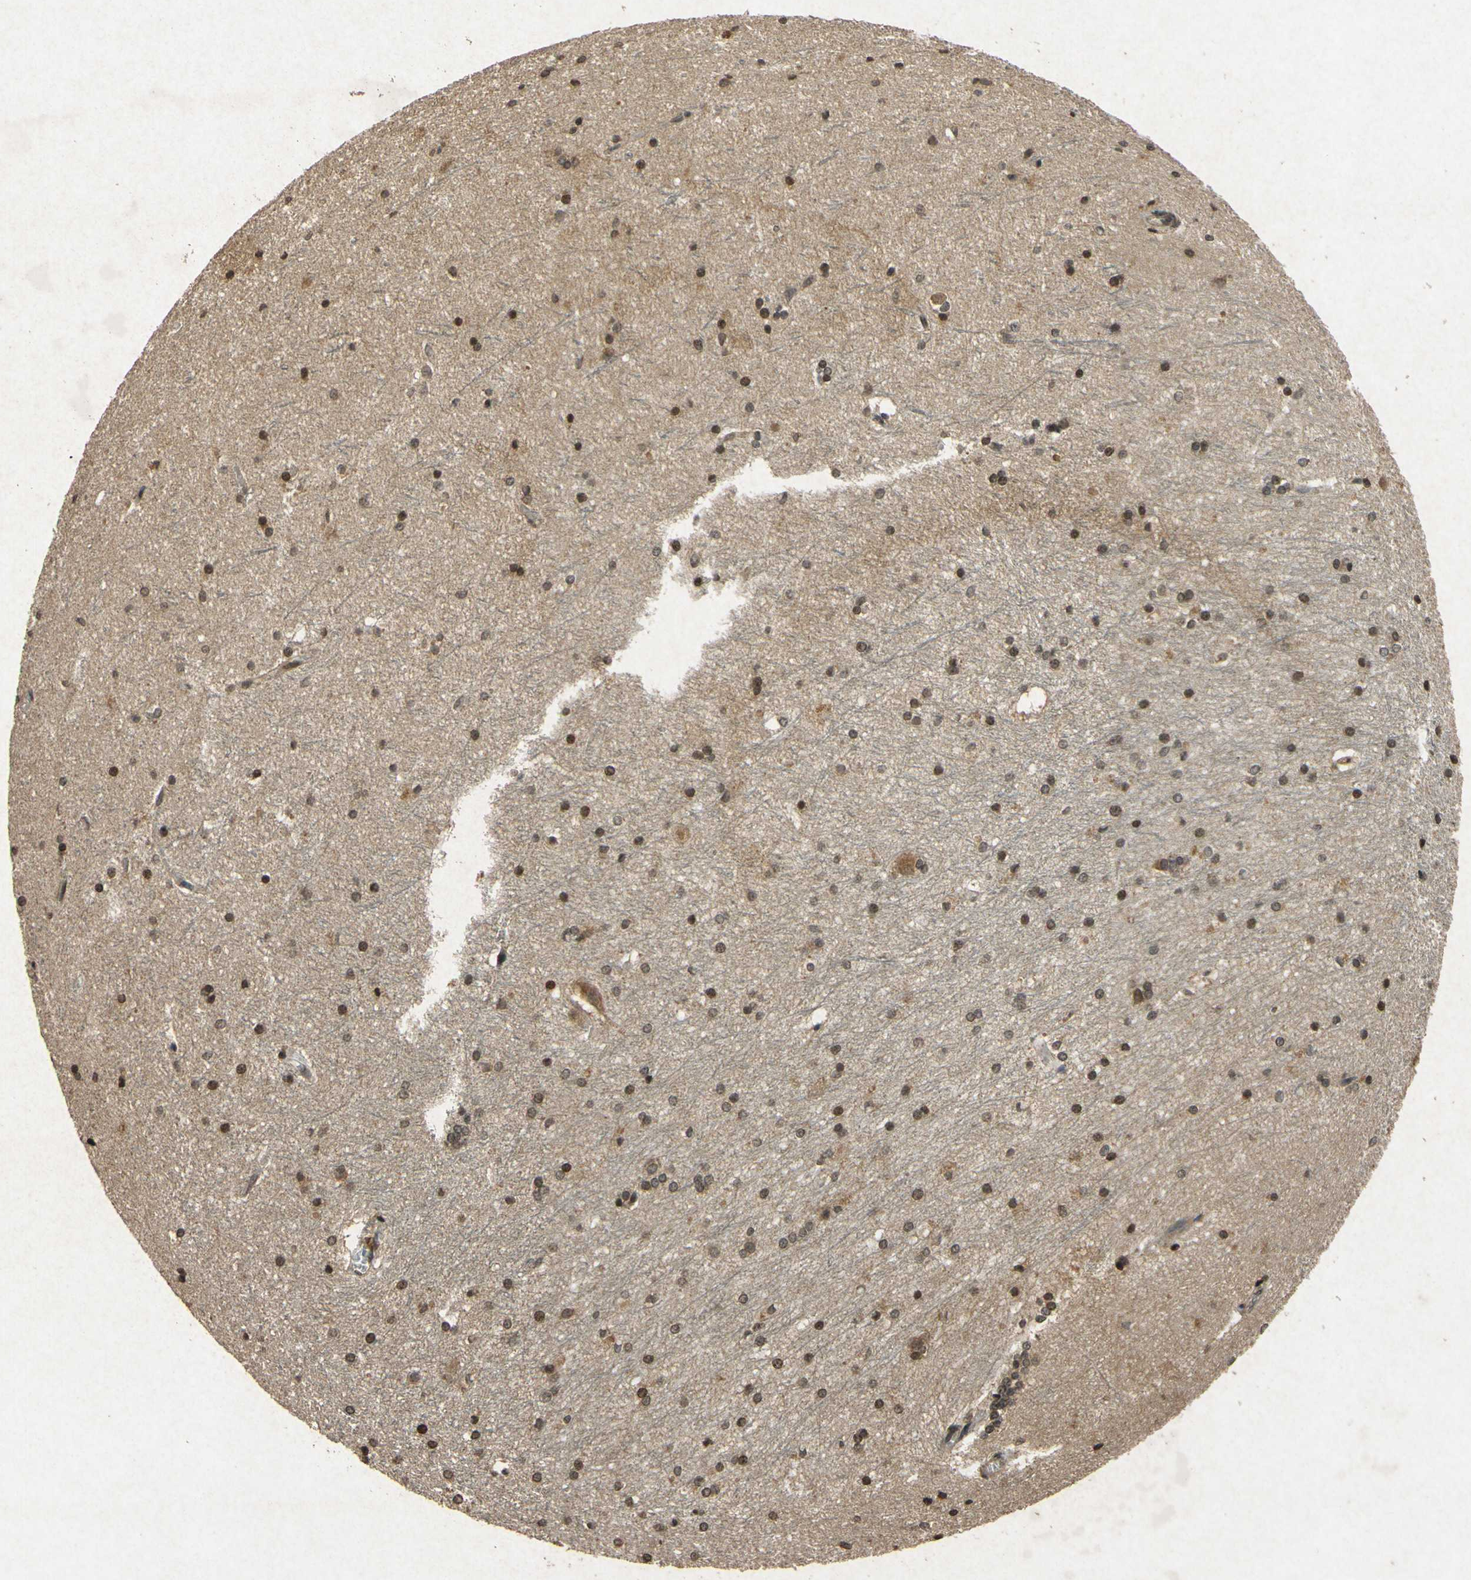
{"staining": {"intensity": "strong", "quantity": ">75%", "location": "nuclear"}, "tissue": "hippocampus", "cell_type": "Glial cells", "image_type": "normal", "snomed": [{"axis": "morphology", "description": "Normal tissue, NOS"}, {"axis": "topography", "description": "Hippocampus"}], "caption": "Human hippocampus stained with a brown dye shows strong nuclear positive positivity in approximately >75% of glial cells.", "gene": "ATP6V1H", "patient": {"sex": "female", "age": 19}}